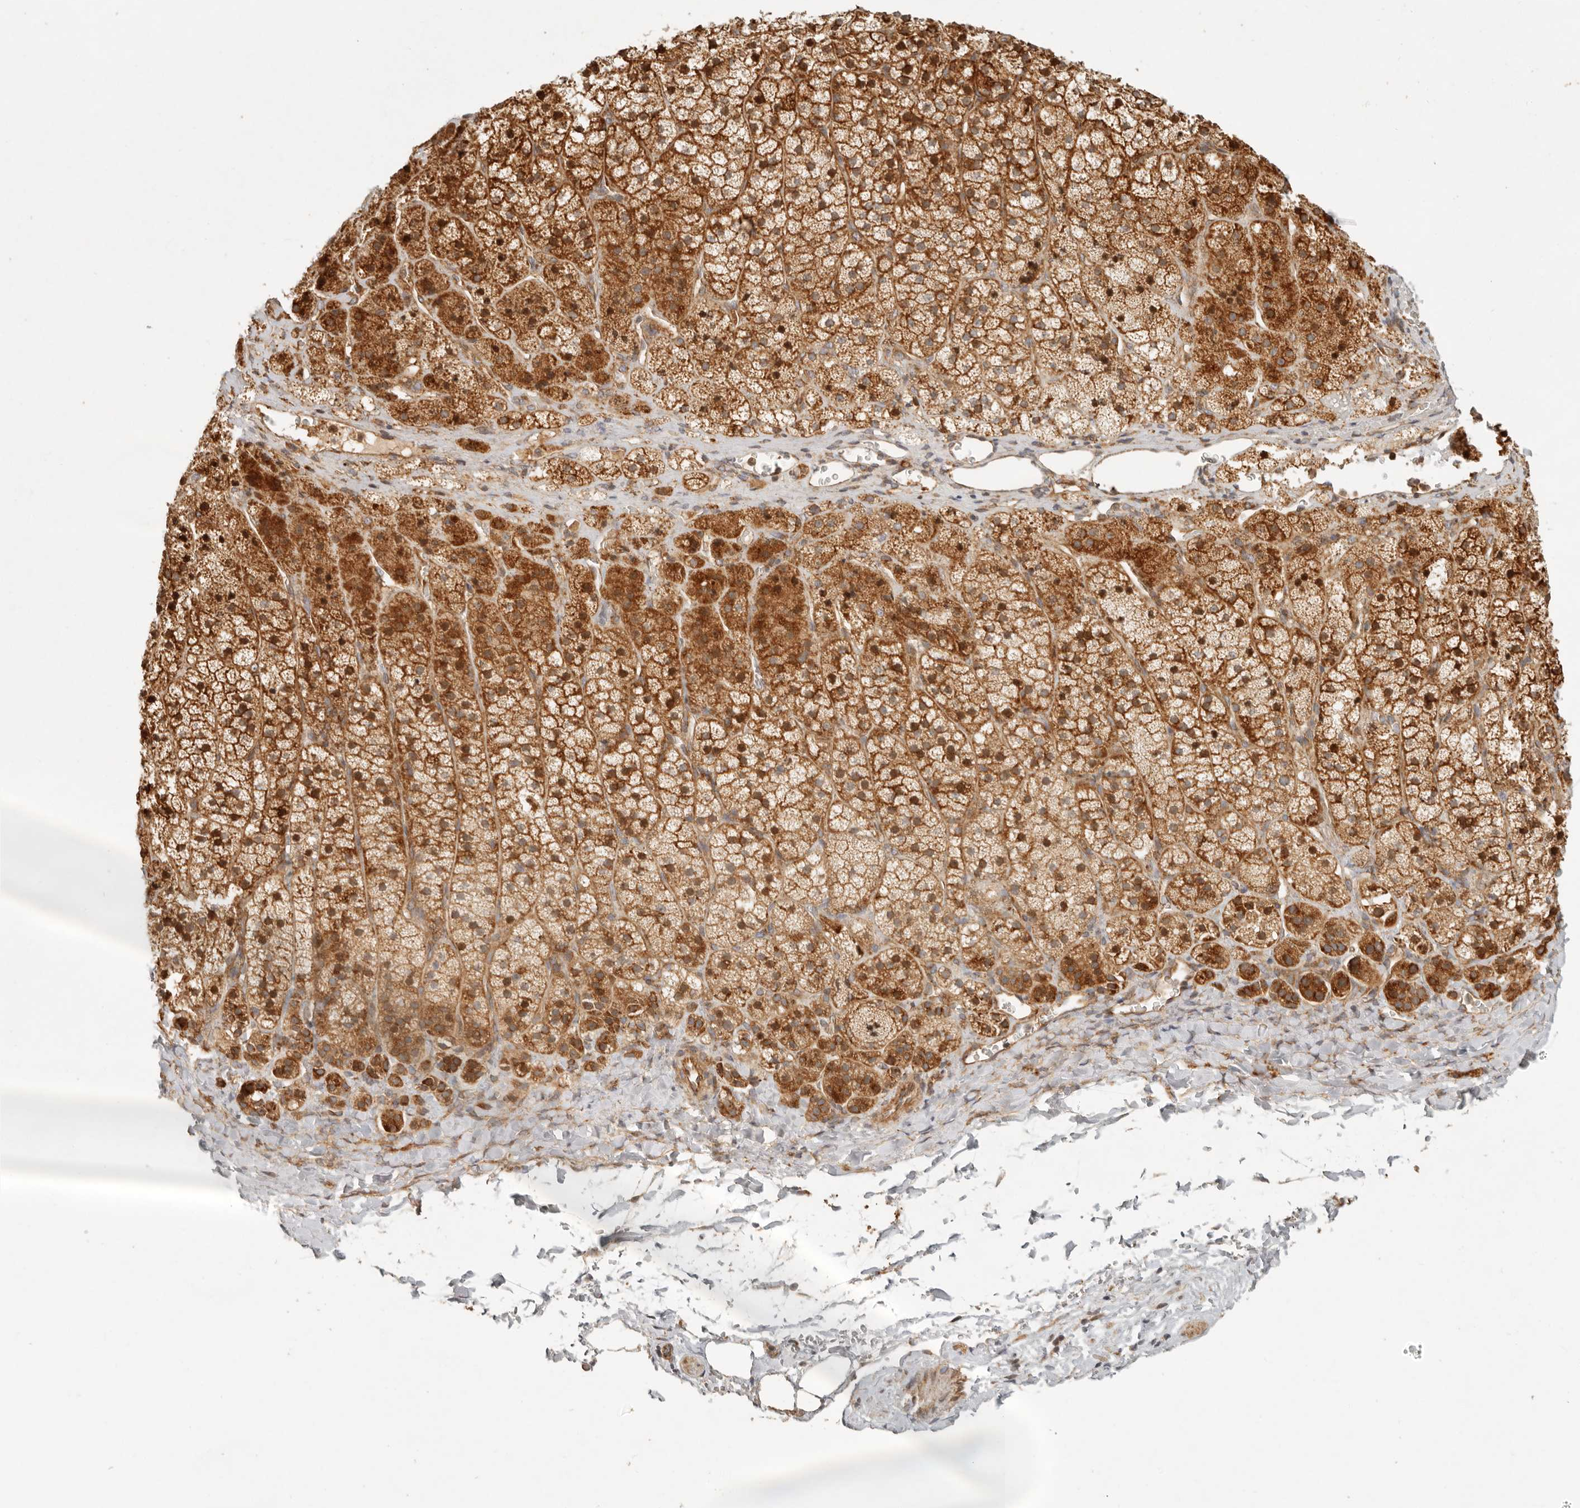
{"staining": {"intensity": "strong", "quantity": ">75%", "location": "cytoplasmic/membranous,nuclear"}, "tissue": "adrenal gland", "cell_type": "Glandular cells", "image_type": "normal", "snomed": [{"axis": "morphology", "description": "Normal tissue, NOS"}, {"axis": "topography", "description": "Adrenal gland"}], "caption": "This image demonstrates immunohistochemistry (IHC) staining of unremarkable adrenal gland, with high strong cytoplasmic/membranous,nuclear positivity in about >75% of glandular cells.", "gene": "KLHL38", "patient": {"sex": "female", "age": 44}}